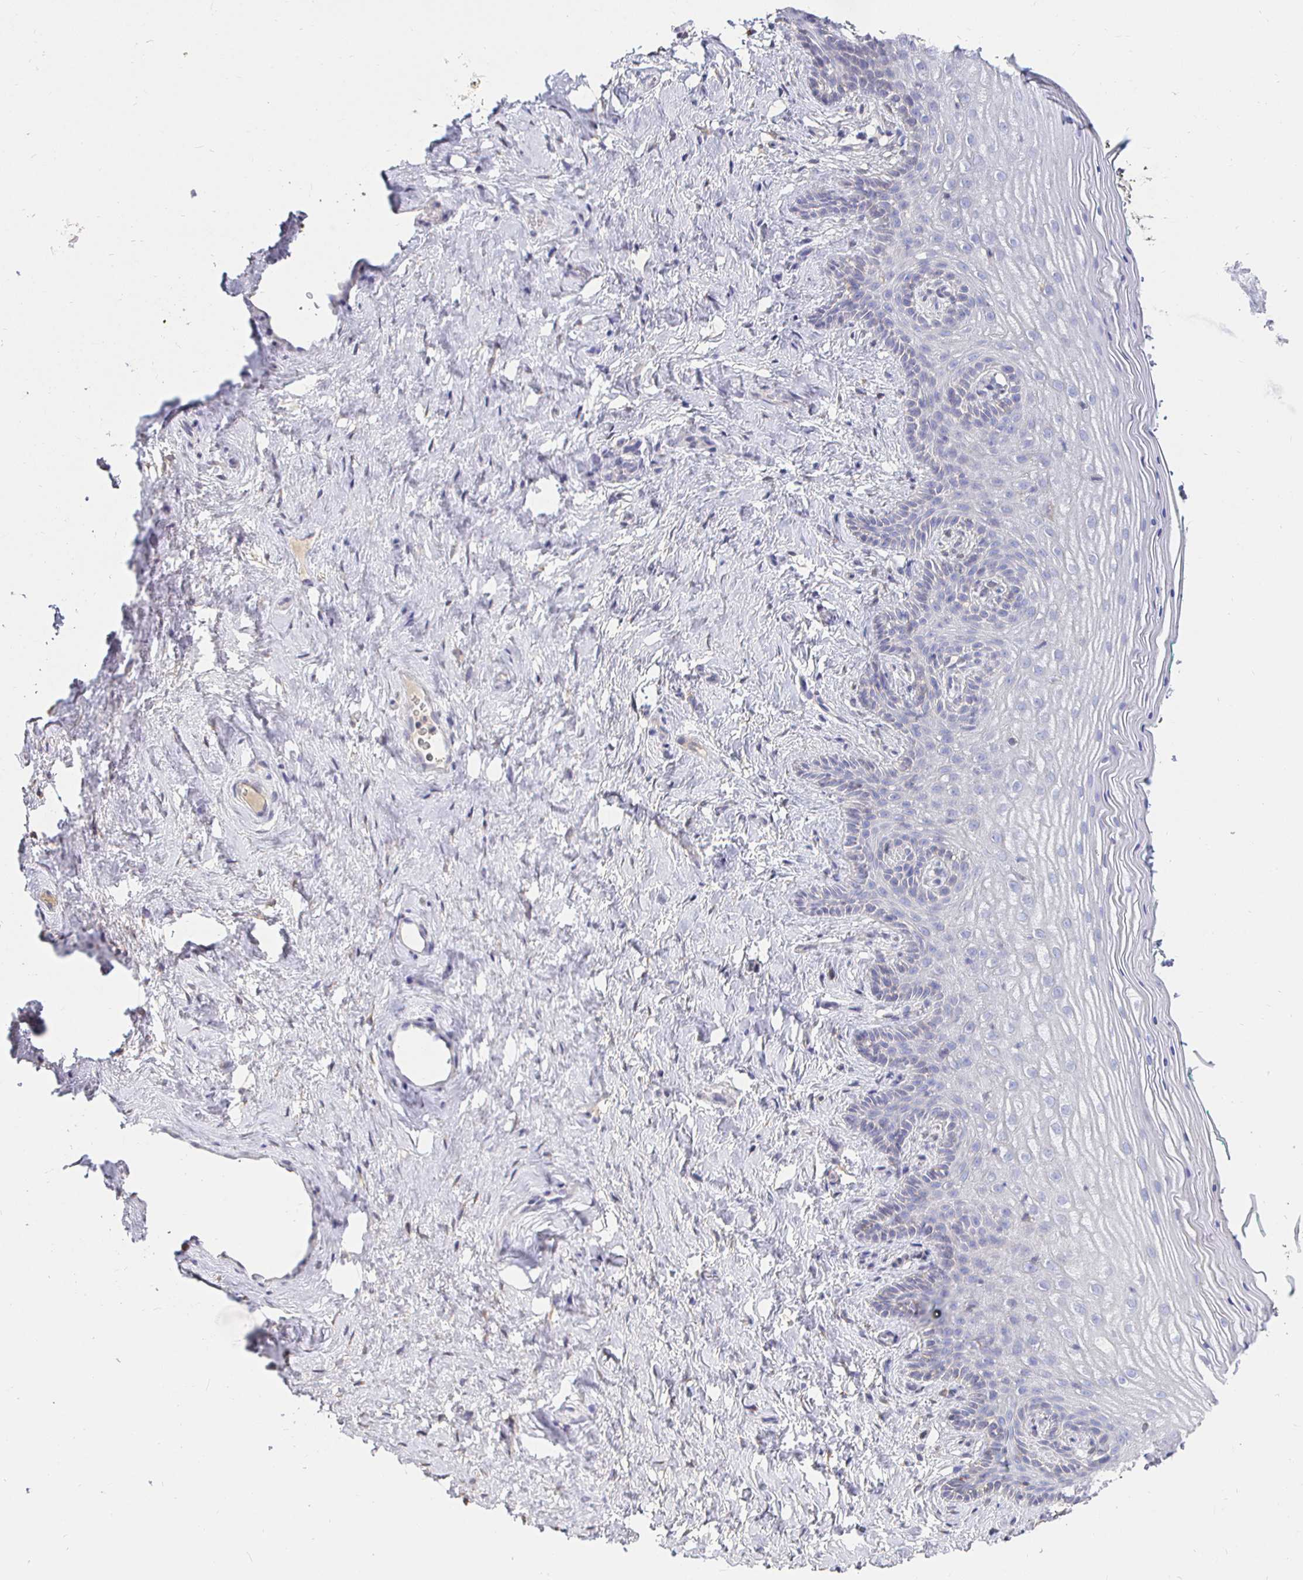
{"staining": {"intensity": "negative", "quantity": "none", "location": "none"}, "tissue": "vagina", "cell_type": "Squamous epithelial cells", "image_type": "normal", "snomed": [{"axis": "morphology", "description": "Normal tissue, NOS"}, {"axis": "topography", "description": "Vagina"}], "caption": "Immunohistochemistry (IHC) micrograph of normal vagina stained for a protein (brown), which shows no staining in squamous epithelial cells.", "gene": "CXCR3", "patient": {"sex": "female", "age": 45}}